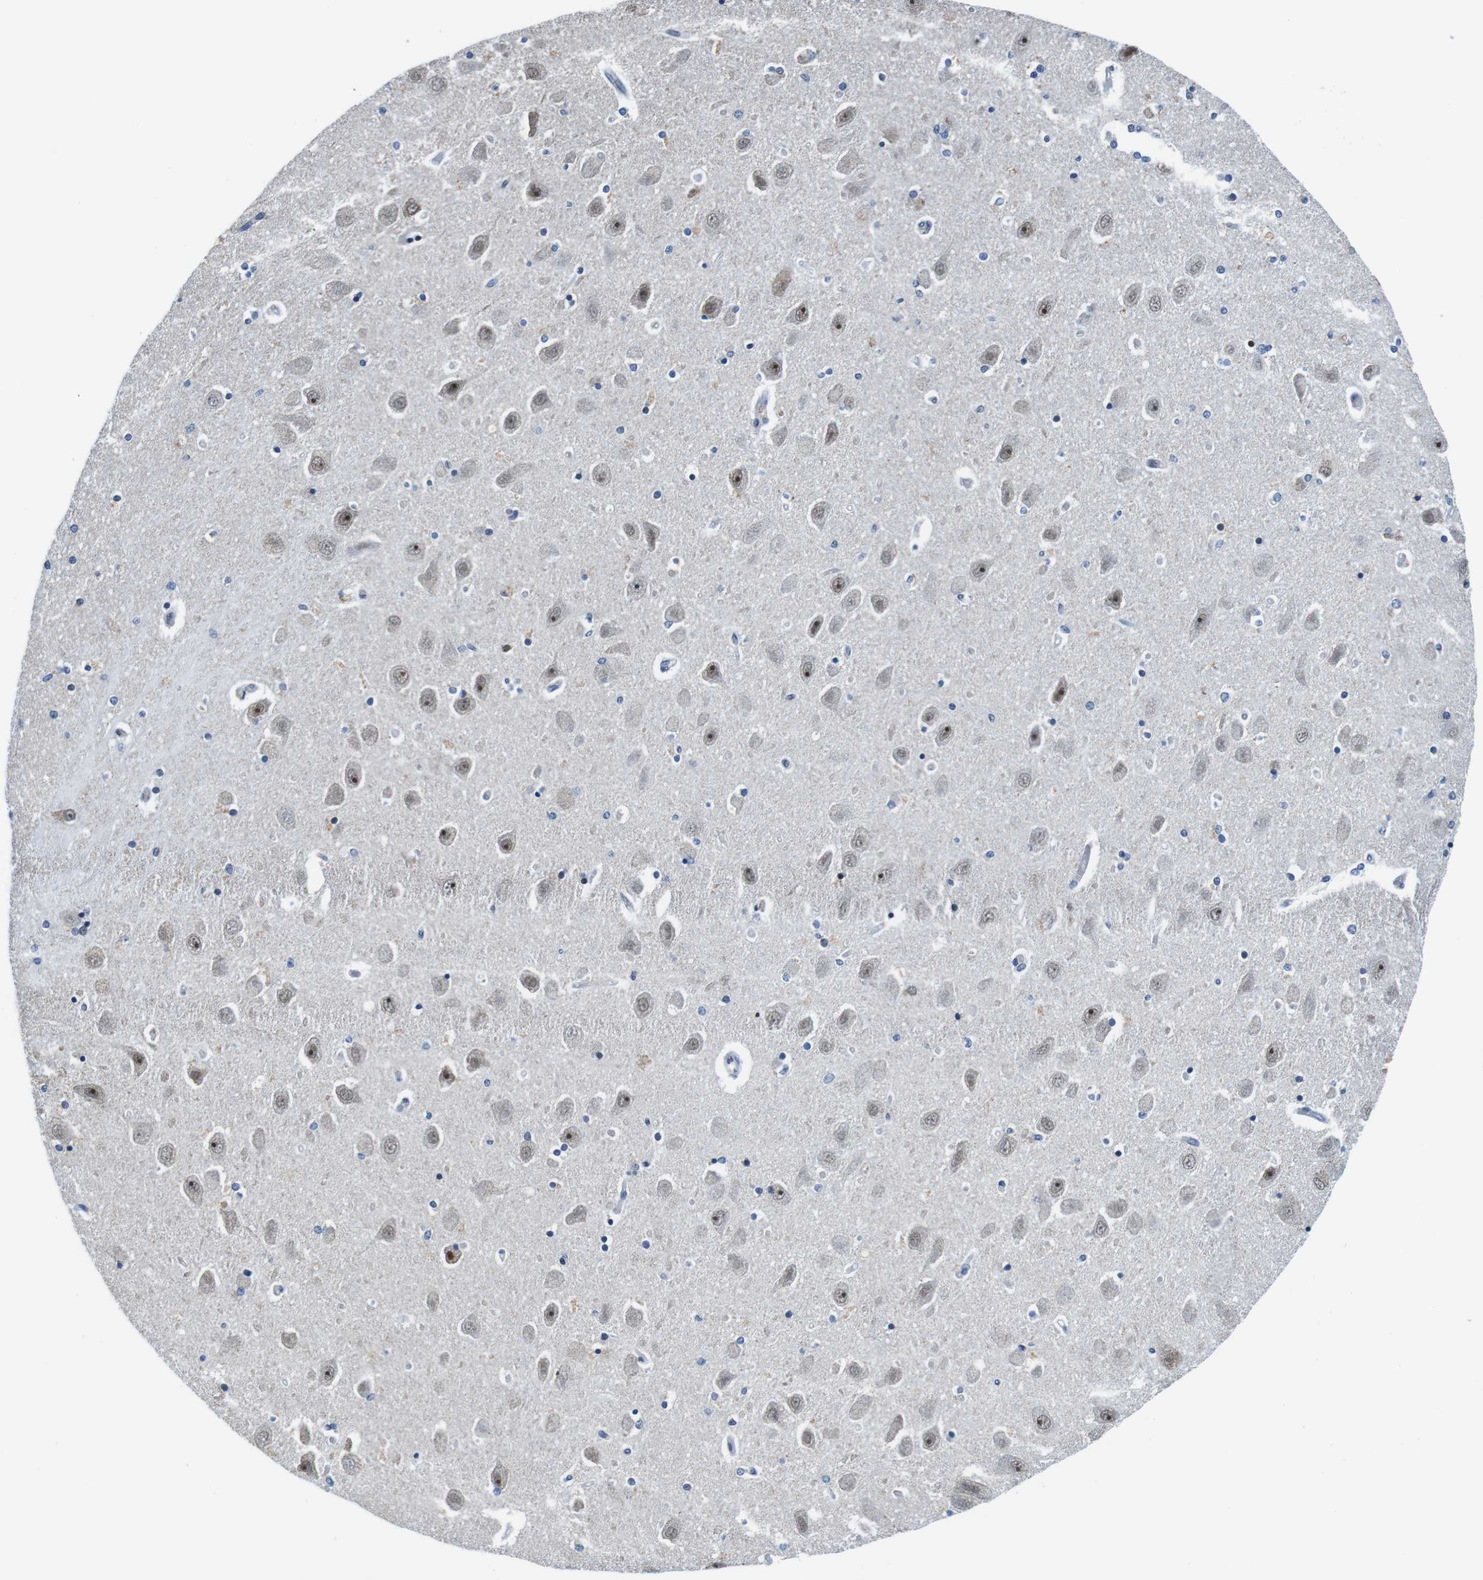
{"staining": {"intensity": "moderate", "quantity": "<25%", "location": "nuclear"}, "tissue": "hippocampus", "cell_type": "Glial cells", "image_type": "normal", "snomed": [{"axis": "morphology", "description": "Normal tissue, NOS"}, {"axis": "topography", "description": "Hippocampus"}], "caption": "Immunohistochemical staining of normal hippocampus displays moderate nuclear protein staining in about <25% of glial cells. Using DAB (brown) and hematoxylin (blue) stains, captured at high magnification using brightfield microscopy.", "gene": "MLH1", "patient": {"sex": "female", "age": 54}}